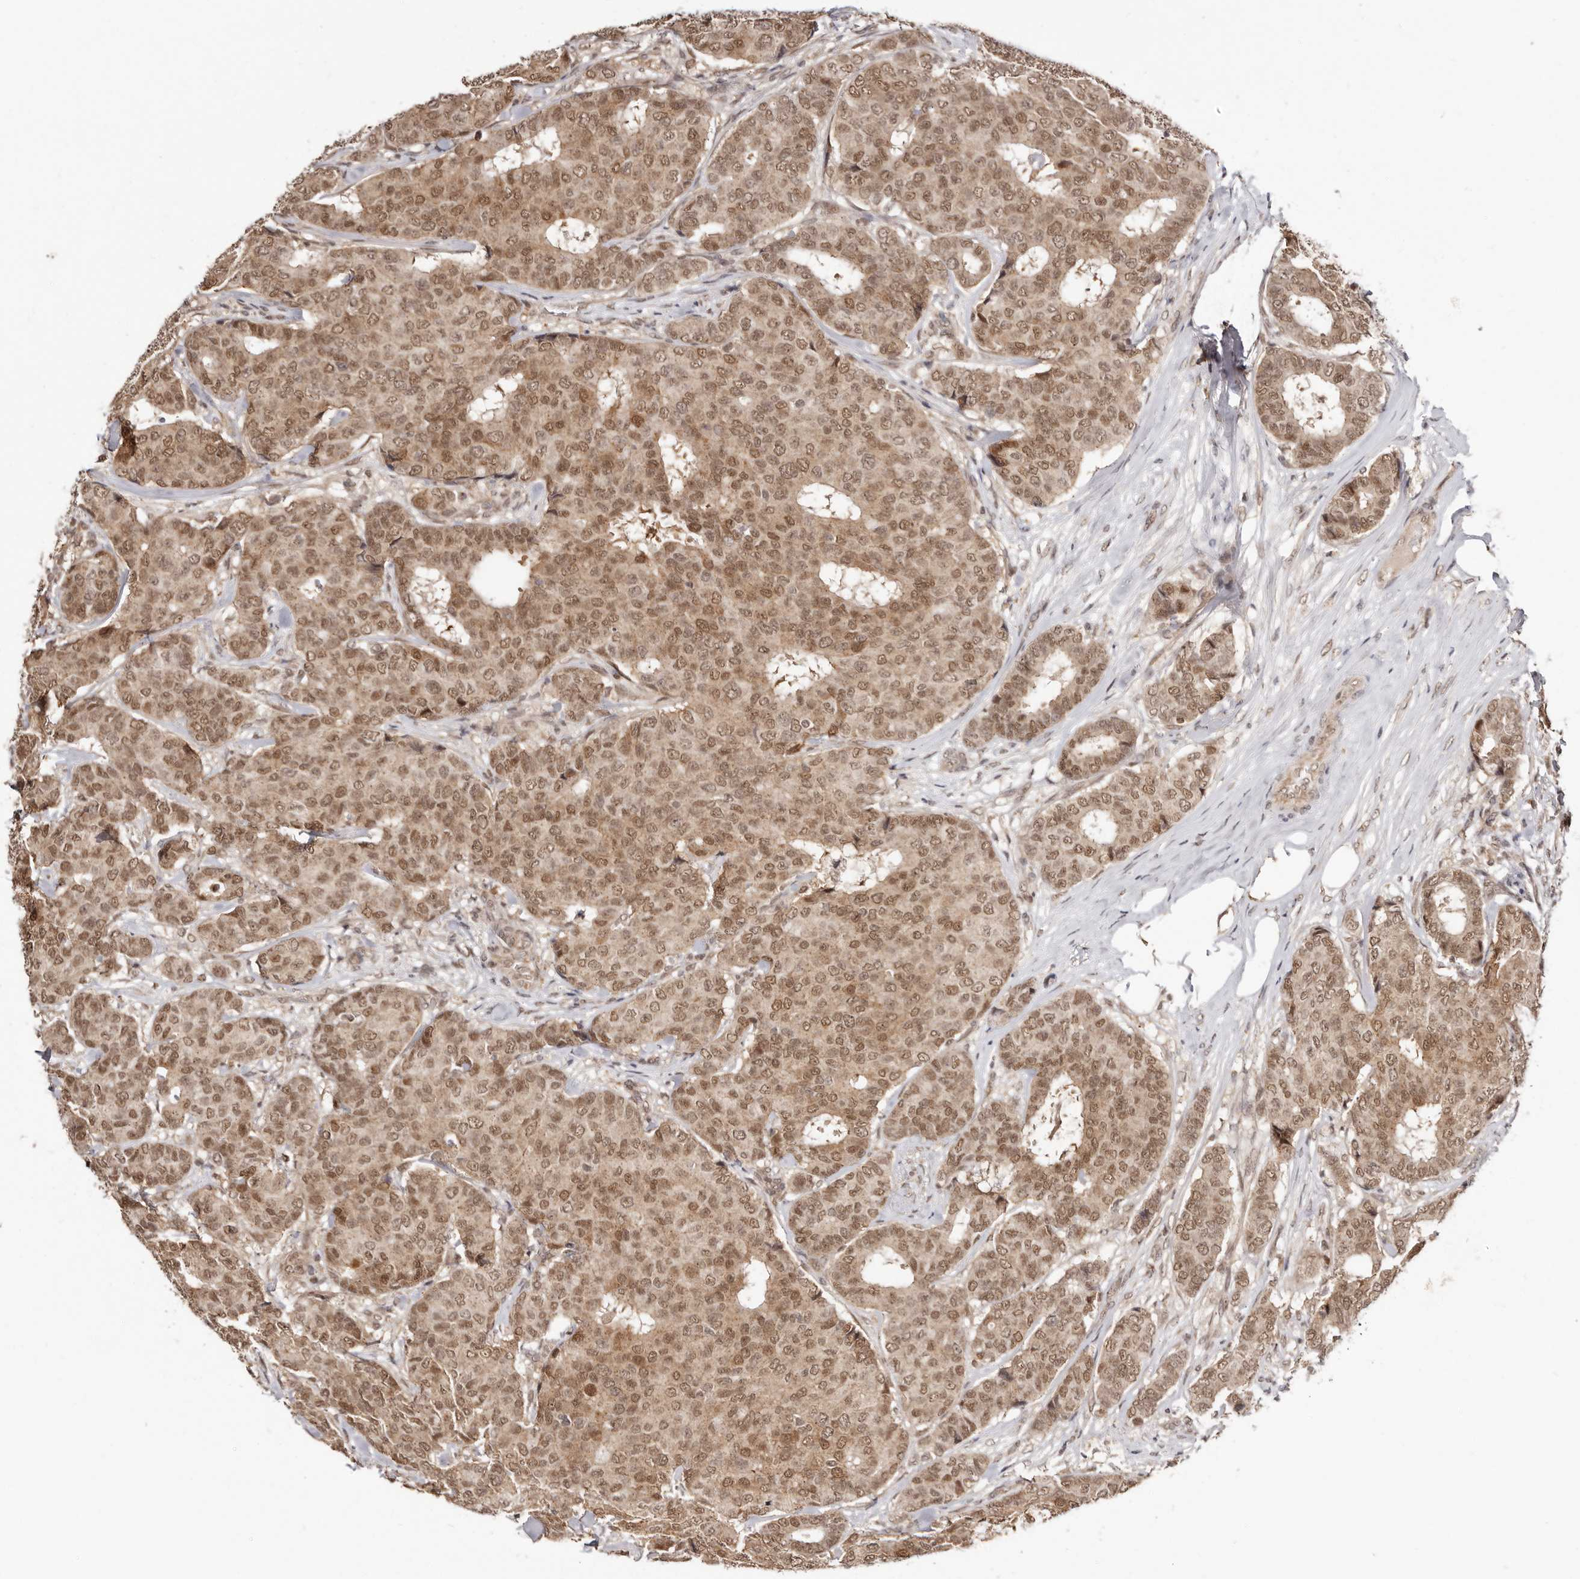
{"staining": {"intensity": "moderate", "quantity": ">75%", "location": "cytoplasmic/membranous,nuclear"}, "tissue": "breast cancer", "cell_type": "Tumor cells", "image_type": "cancer", "snomed": [{"axis": "morphology", "description": "Duct carcinoma"}, {"axis": "topography", "description": "Breast"}], "caption": "Protein expression analysis of human breast cancer (intraductal carcinoma) reveals moderate cytoplasmic/membranous and nuclear positivity in about >75% of tumor cells.", "gene": "MED8", "patient": {"sex": "female", "age": 75}}